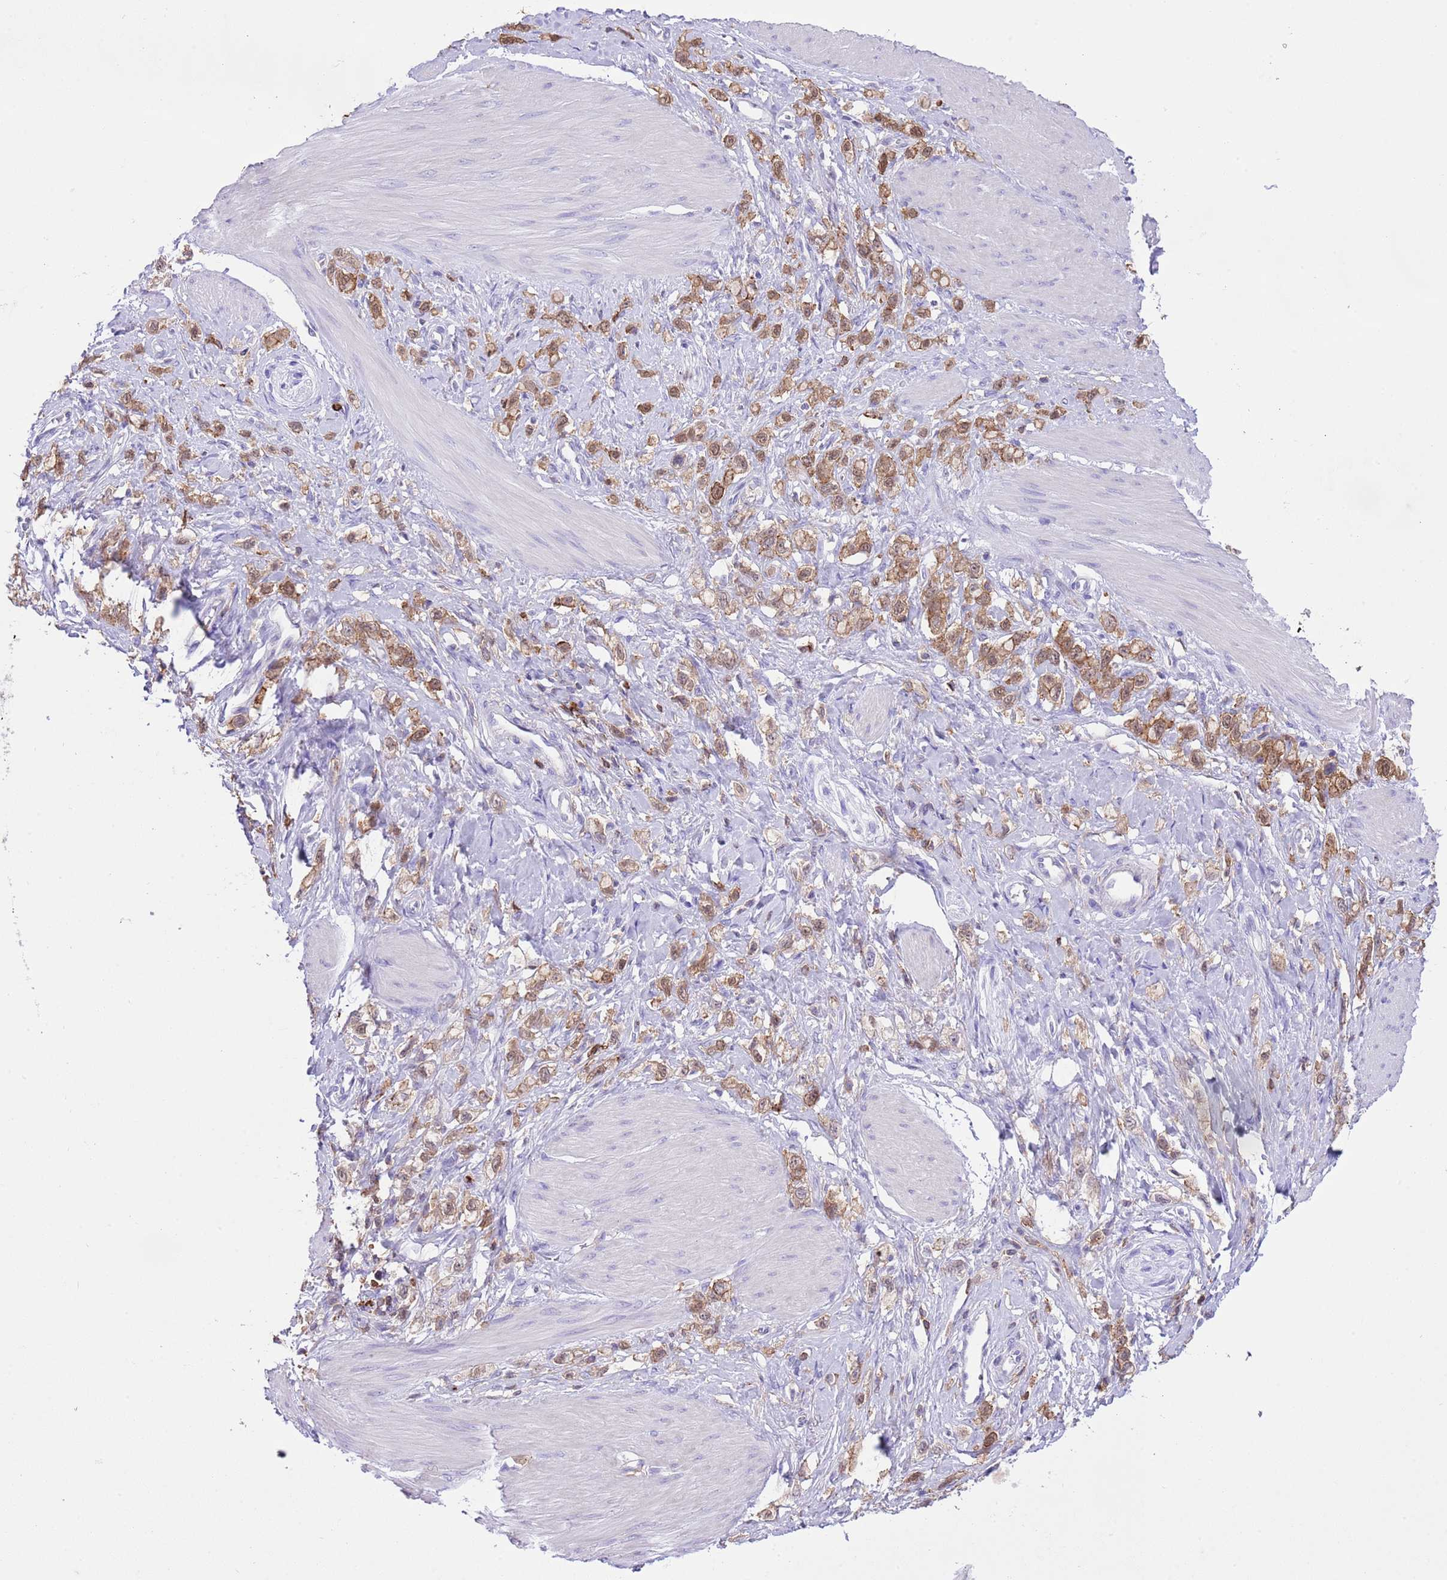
{"staining": {"intensity": "moderate", "quantity": ">75%", "location": "cytoplasmic/membranous,nuclear"}, "tissue": "stomach cancer", "cell_type": "Tumor cells", "image_type": "cancer", "snomed": [{"axis": "morphology", "description": "Adenocarcinoma, NOS"}, {"axis": "topography", "description": "Stomach"}], "caption": "Human stomach cancer (adenocarcinoma) stained with a protein marker exhibits moderate staining in tumor cells.", "gene": "EFHD2", "patient": {"sex": "female", "age": 65}}